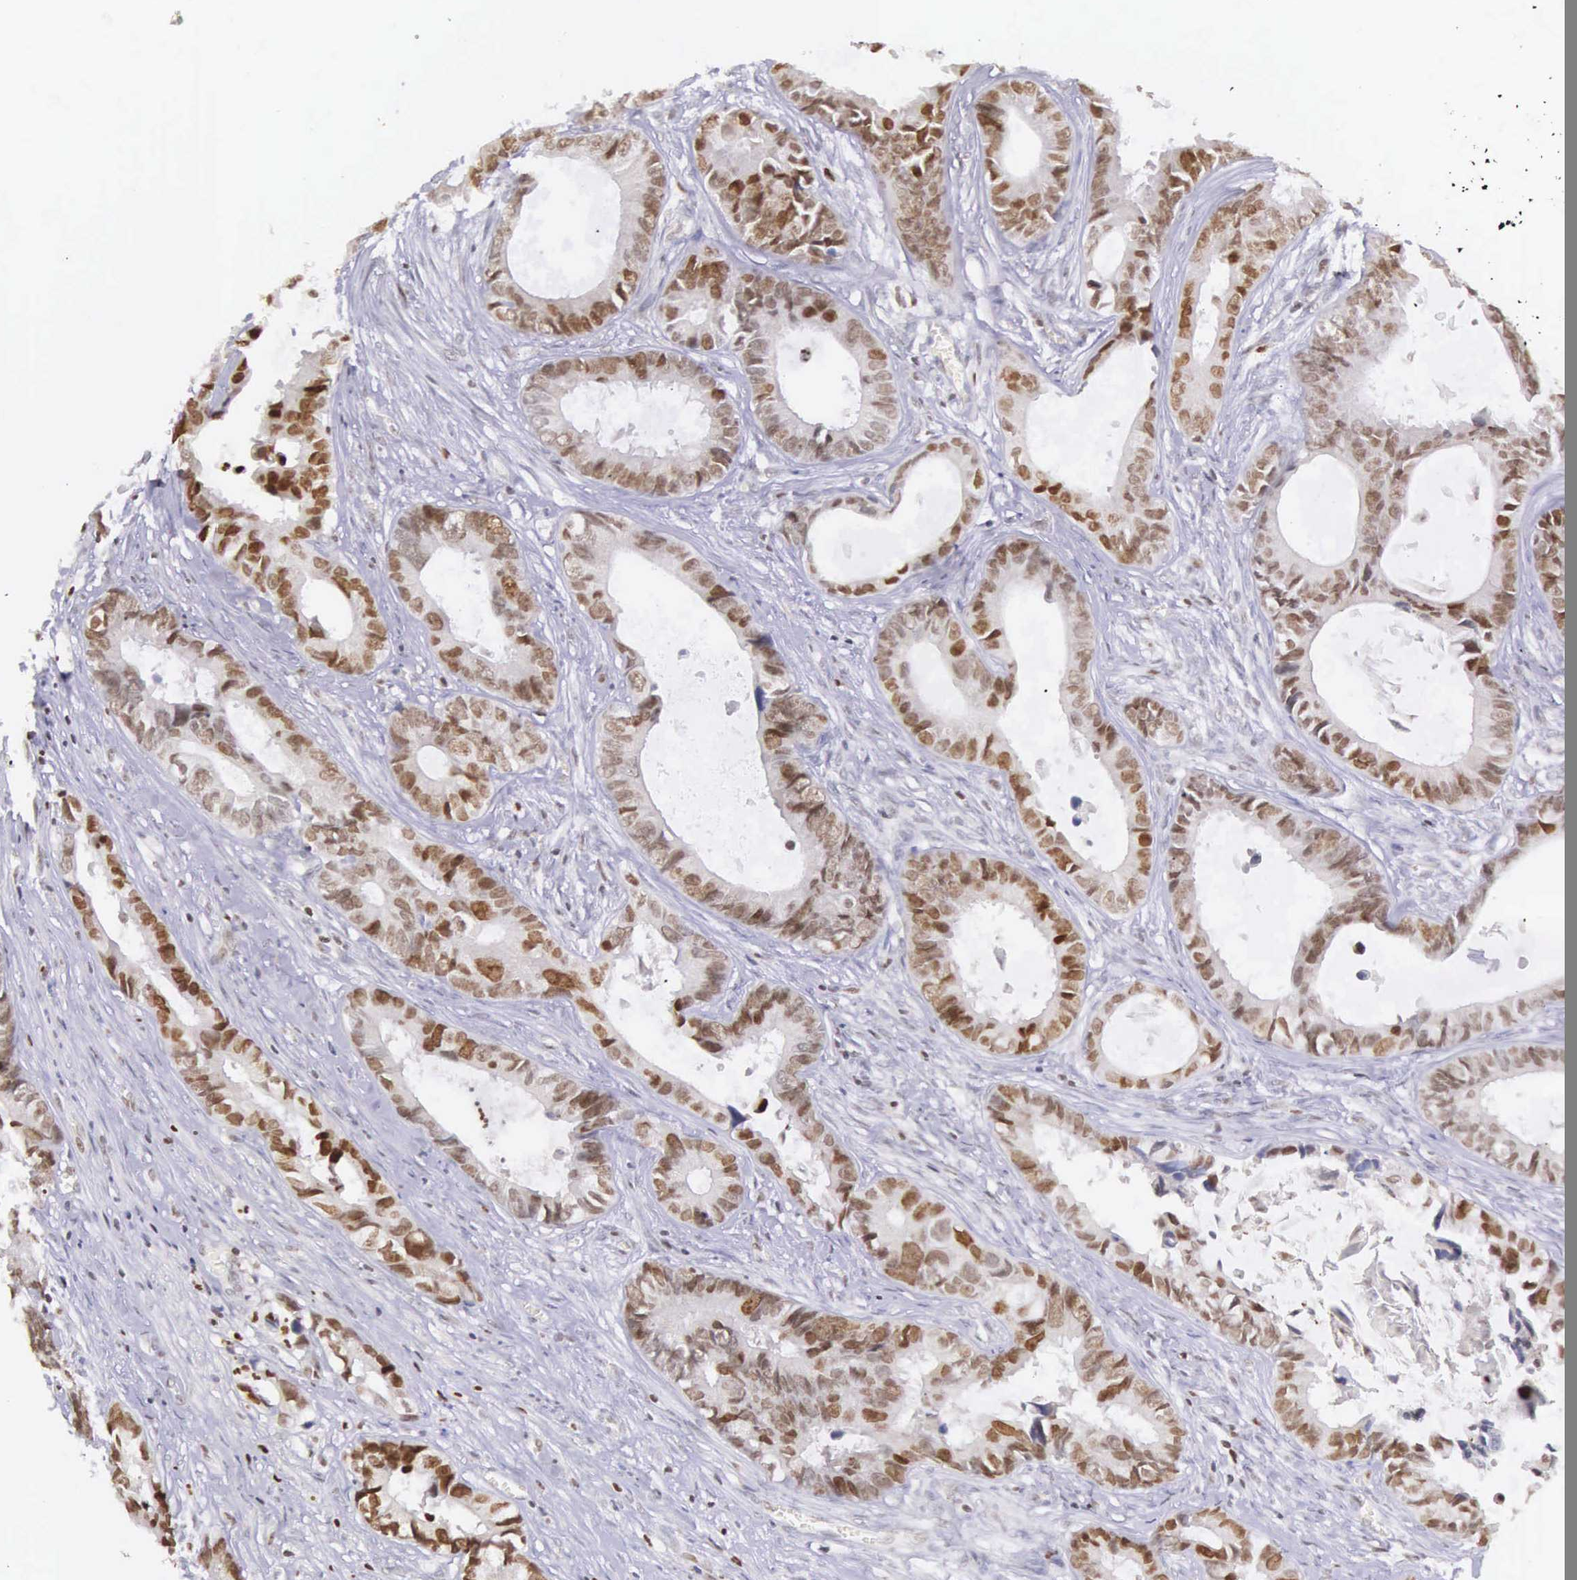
{"staining": {"intensity": "moderate", "quantity": ">75%", "location": "nuclear"}, "tissue": "colorectal cancer", "cell_type": "Tumor cells", "image_type": "cancer", "snomed": [{"axis": "morphology", "description": "Adenocarcinoma, NOS"}, {"axis": "topography", "description": "Rectum"}], "caption": "DAB immunohistochemical staining of human colorectal cancer (adenocarcinoma) demonstrates moderate nuclear protein positivity in about >75% of tumor cells.", "gene": "VRK1", "patient": {"sex": "female", "age": 98}}